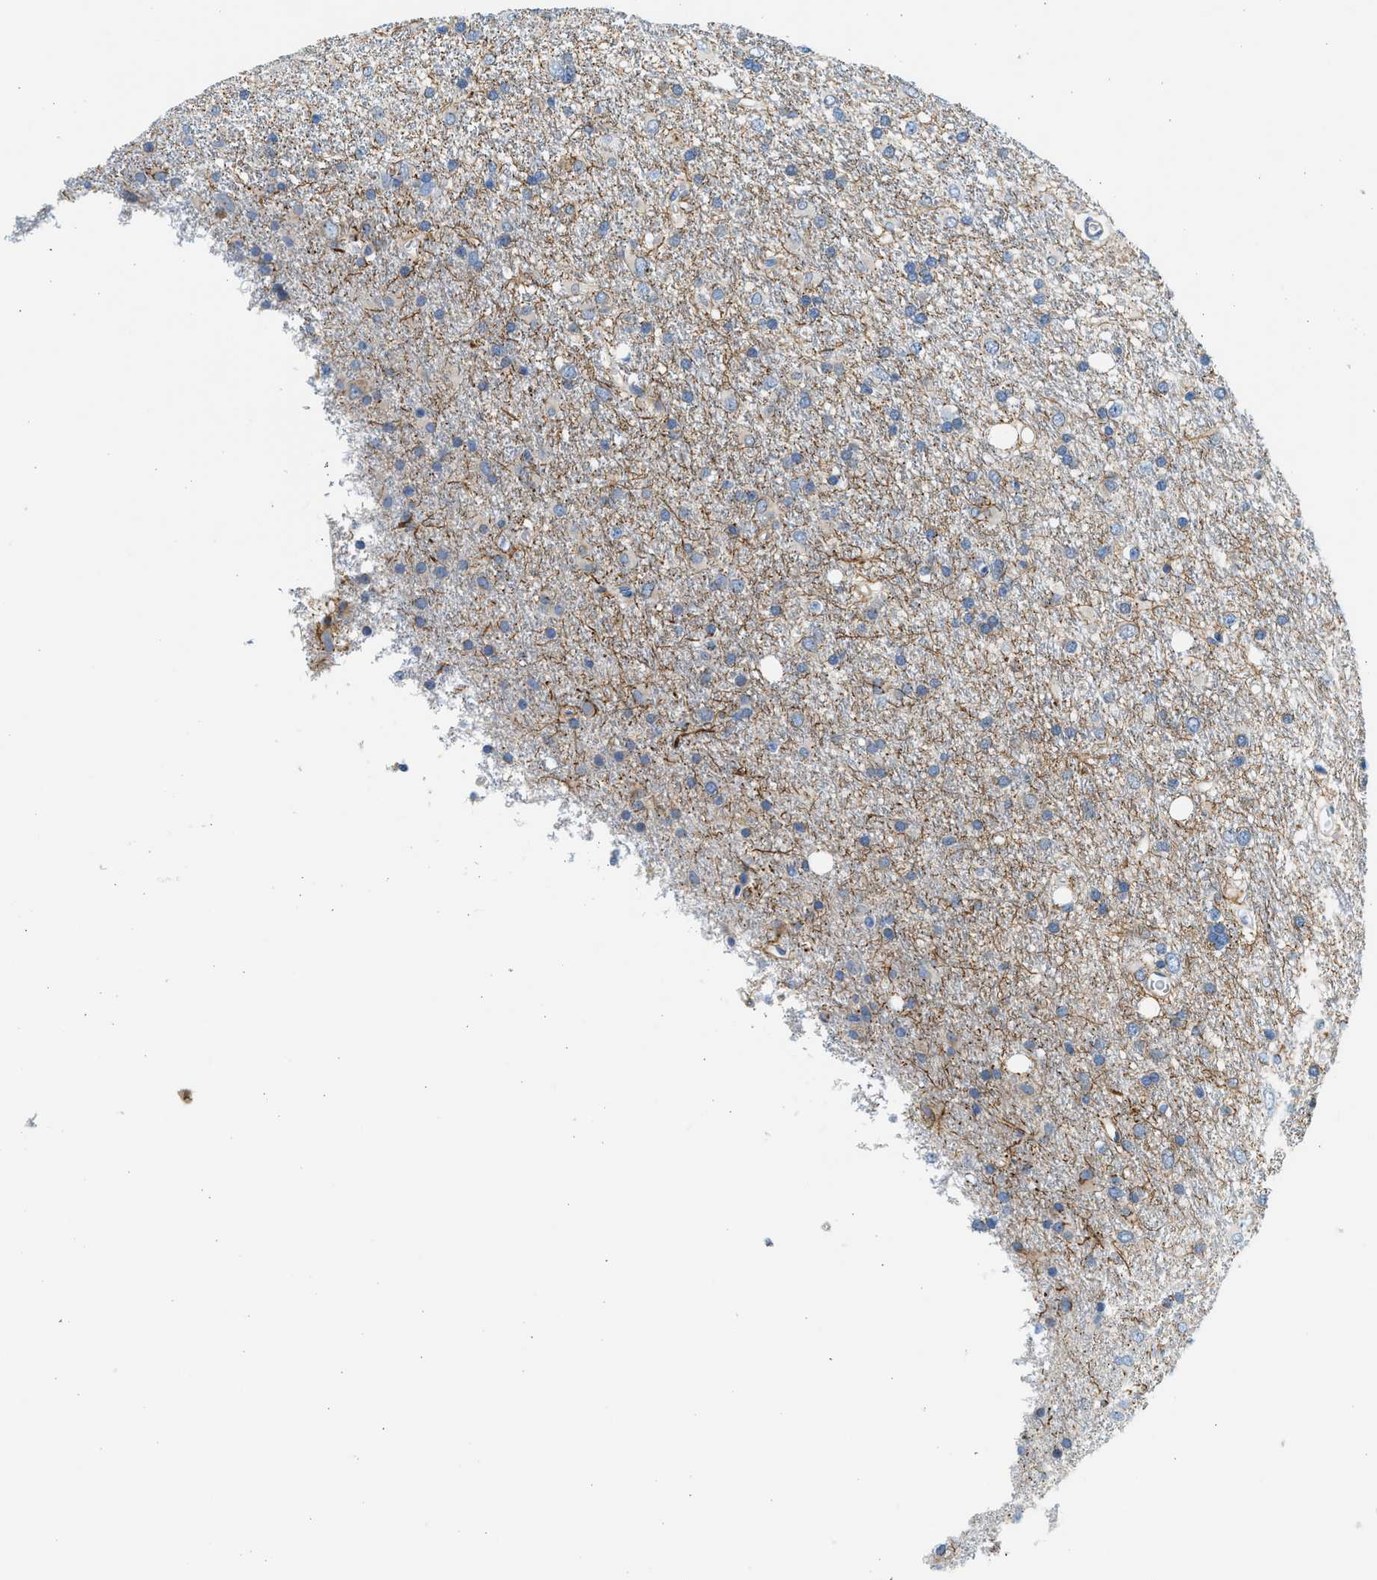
{"staining": {"intensity": "weak", "quantity": "<25%", "location": "cytoplasmic/membranous"}, "tissue": "glioma", "cell_type": "Tumor cells", "image_type": "cancer", "snomed": [{"axis": "morphology", "description": "Glioma, malignant, Low grade"}, {"axis": "topography", "description": "Brain"}], "caption": "Glioma stained for a protein using immunohistochemistry (IHC) exhibits no positivity tumor cells.", "gene": "CNTN6", "patient": {"sex": "male", "age": 77}}